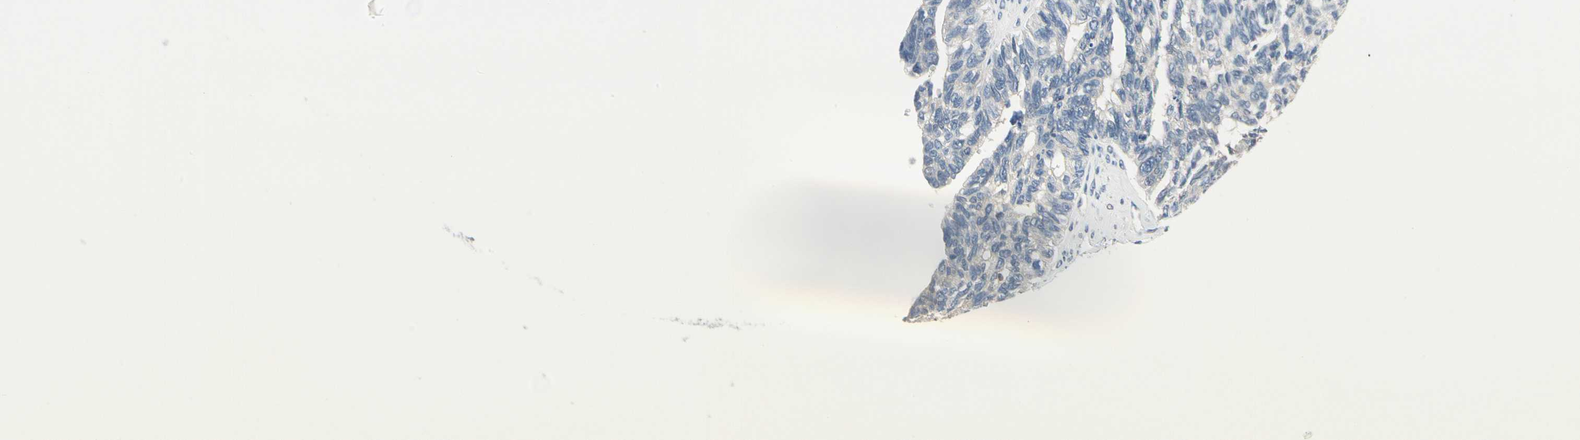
{"staining": {"intensity": "negative", "quantity": "none", "location": "none"}, "tissue": "ovarian cancer", "cell_type": "Tumor cells", "image_type": "cancer", "snomed": [{"axis": "morphology", "description": "Cystadenocarcinoma, serous, NOS"}, {"axis": "topography", "description": "Ovary"}], "caption": "IHC image of ovarian cancer stained for a protein (brown), which exhibits no positivity in tumor cells.", "gene": "NFATC2", "patient": {"sex": "female", "age": 79}}